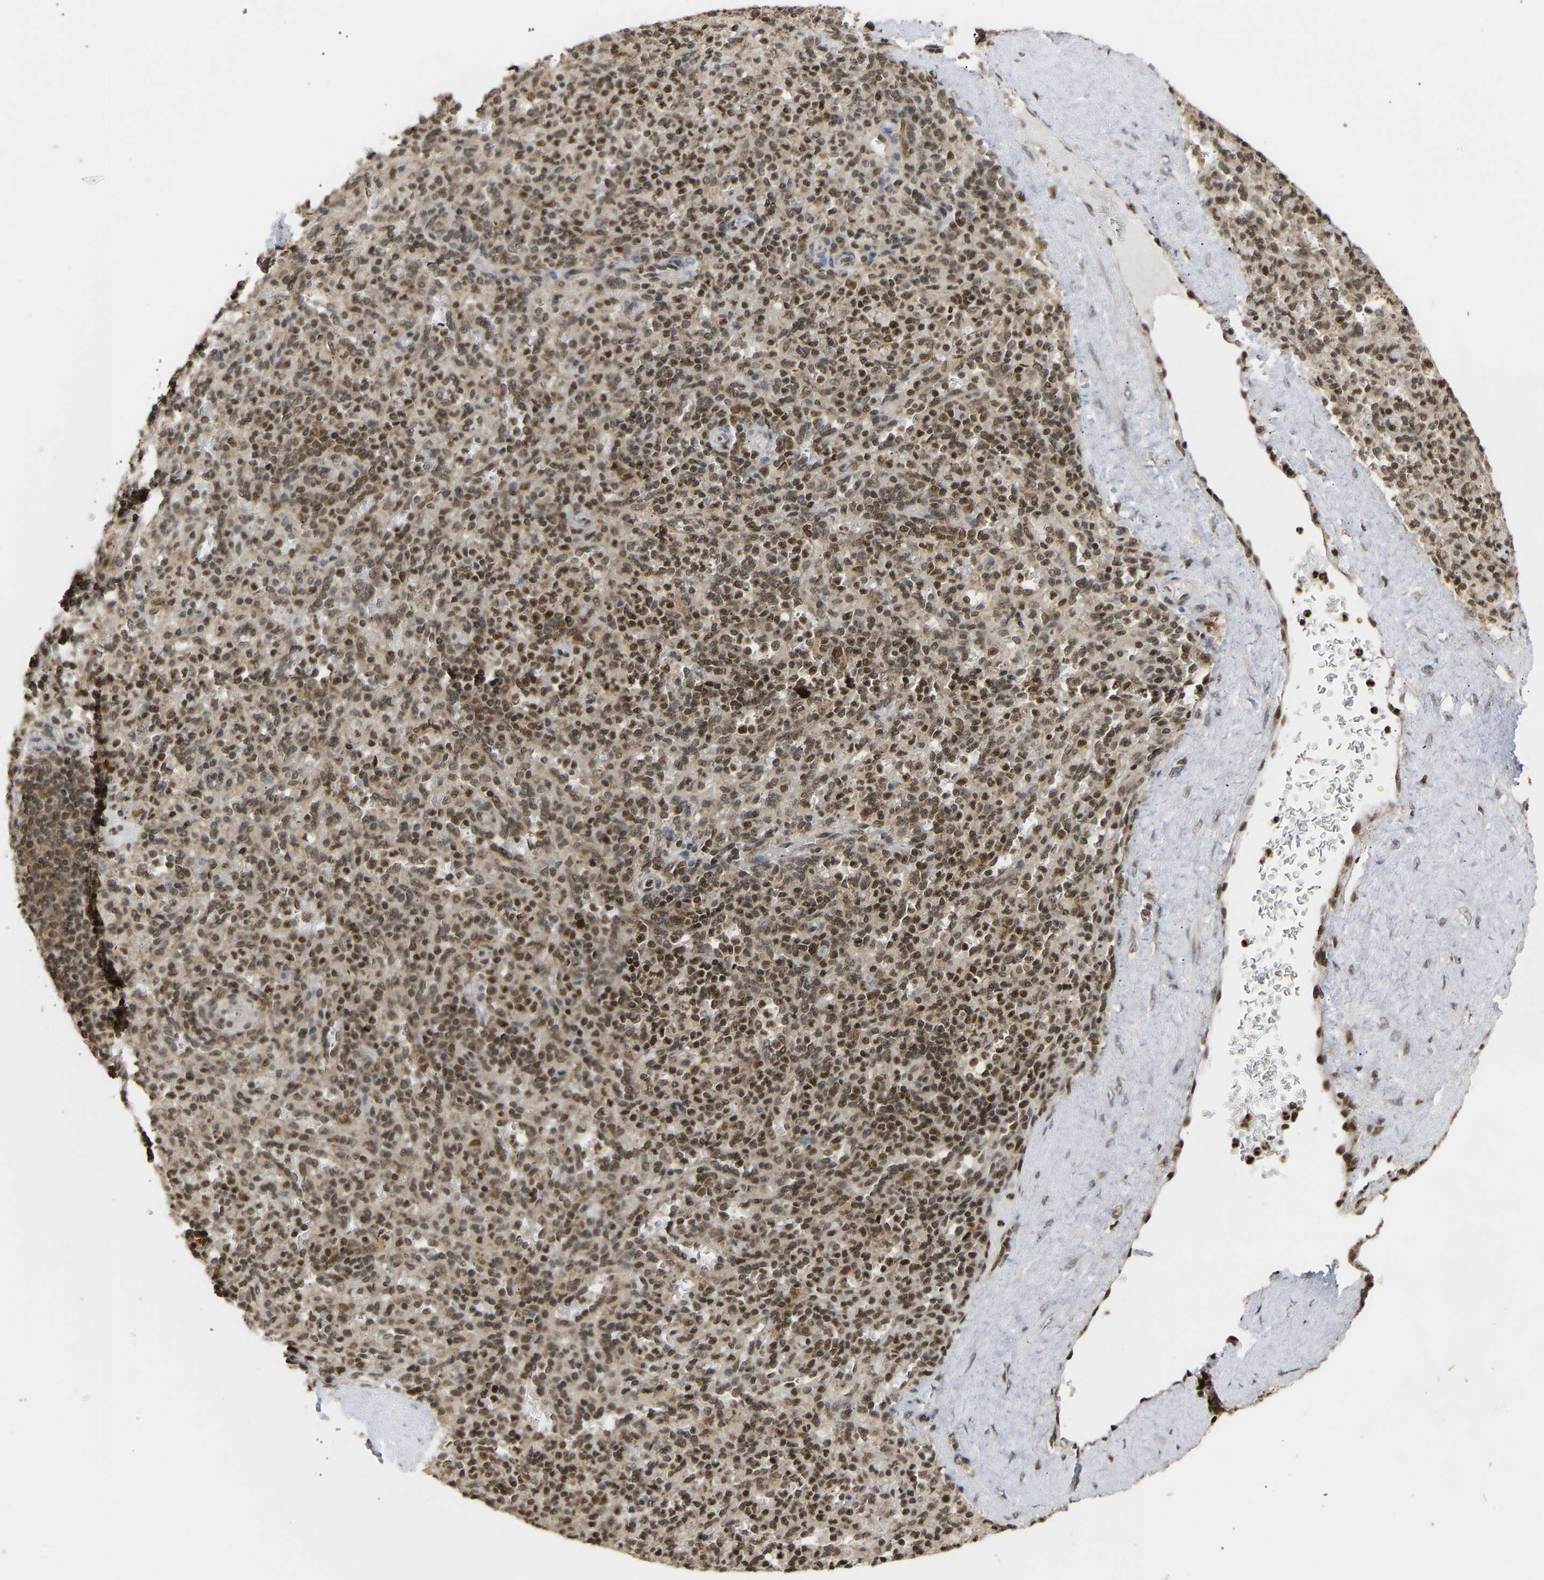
{"staining": {"intensity": "strong", "quantity": "25%-75%", "location": "nuclear"}, "tissue": "spleen", "cell_type": "Cells in red pulp", "image_type": "normal", "snomed": [{"axis": "morphology", "description": "Normal tissue, NOS"}, {"axis": "topography", "description": "Spleen"}], "caption": "A histopathology image of human spleen stained for a protein displays strong nuclear brown staining in cells in red pulp.", "gene": "ALYREF", "patient": {"sex": "male", "age": 36}}